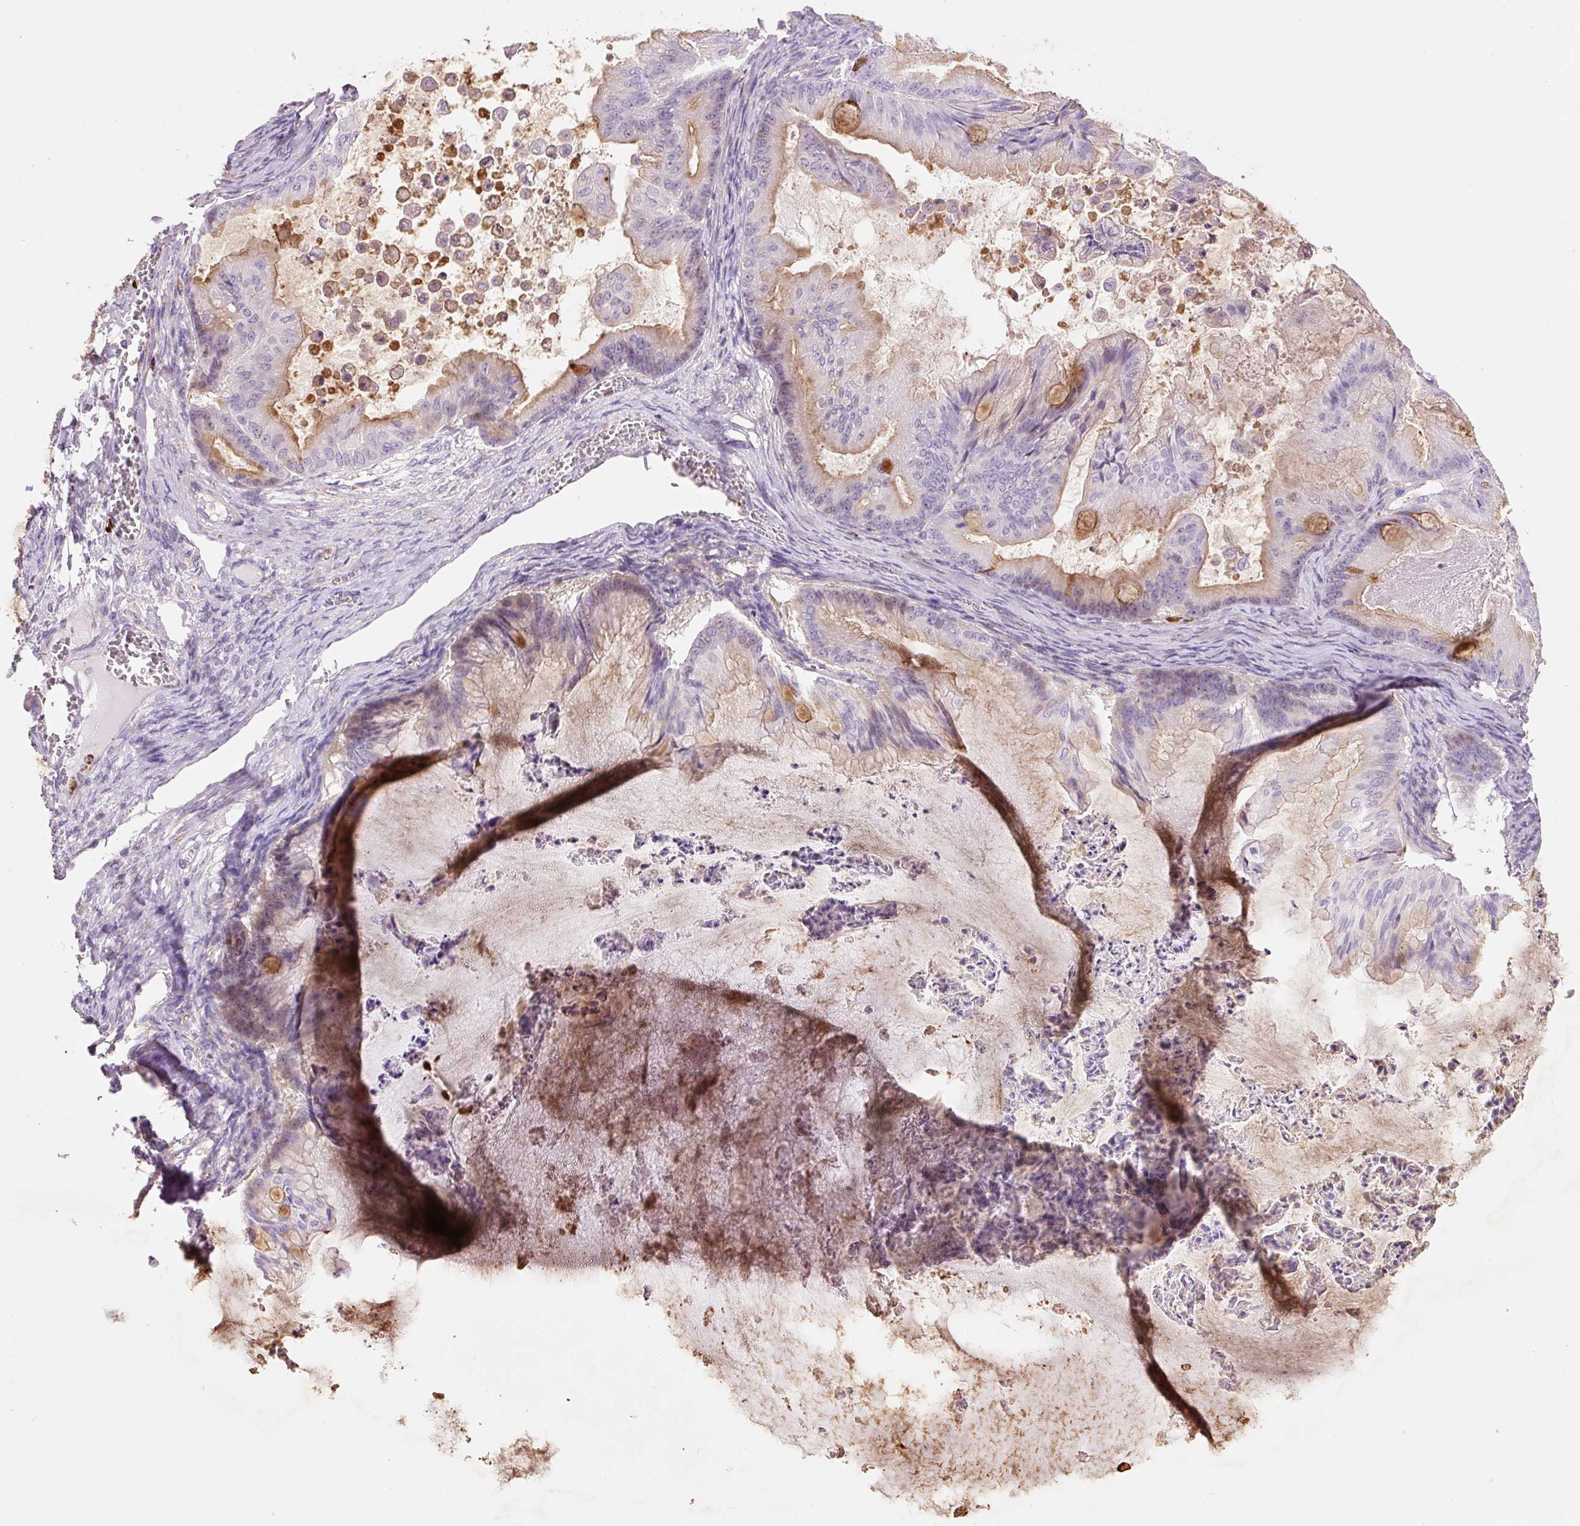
{"staining": {"intensity": "moderate", "quantity": "<25%", "location": "cytoplasmic/membranous"}, "tissue": "ovarian cancer", "cell_type": "Tumor cells", "image_type": "cancer", "snomed": [{"axis": "morphology", "description": "Cystadenocarcinoma, mucinous, NOS"}, {"axis": "topography", "description": "Ovary"}], "caption": "Moderate cytoplasmic/membranous staining is present in about <25% of tumor cells in ovarian cancer (mucinous cystadenocarcinoma). Nuclei are stained in blue.", "gene": "TMC8", "patient": {"sex": "female", "age": 71}}